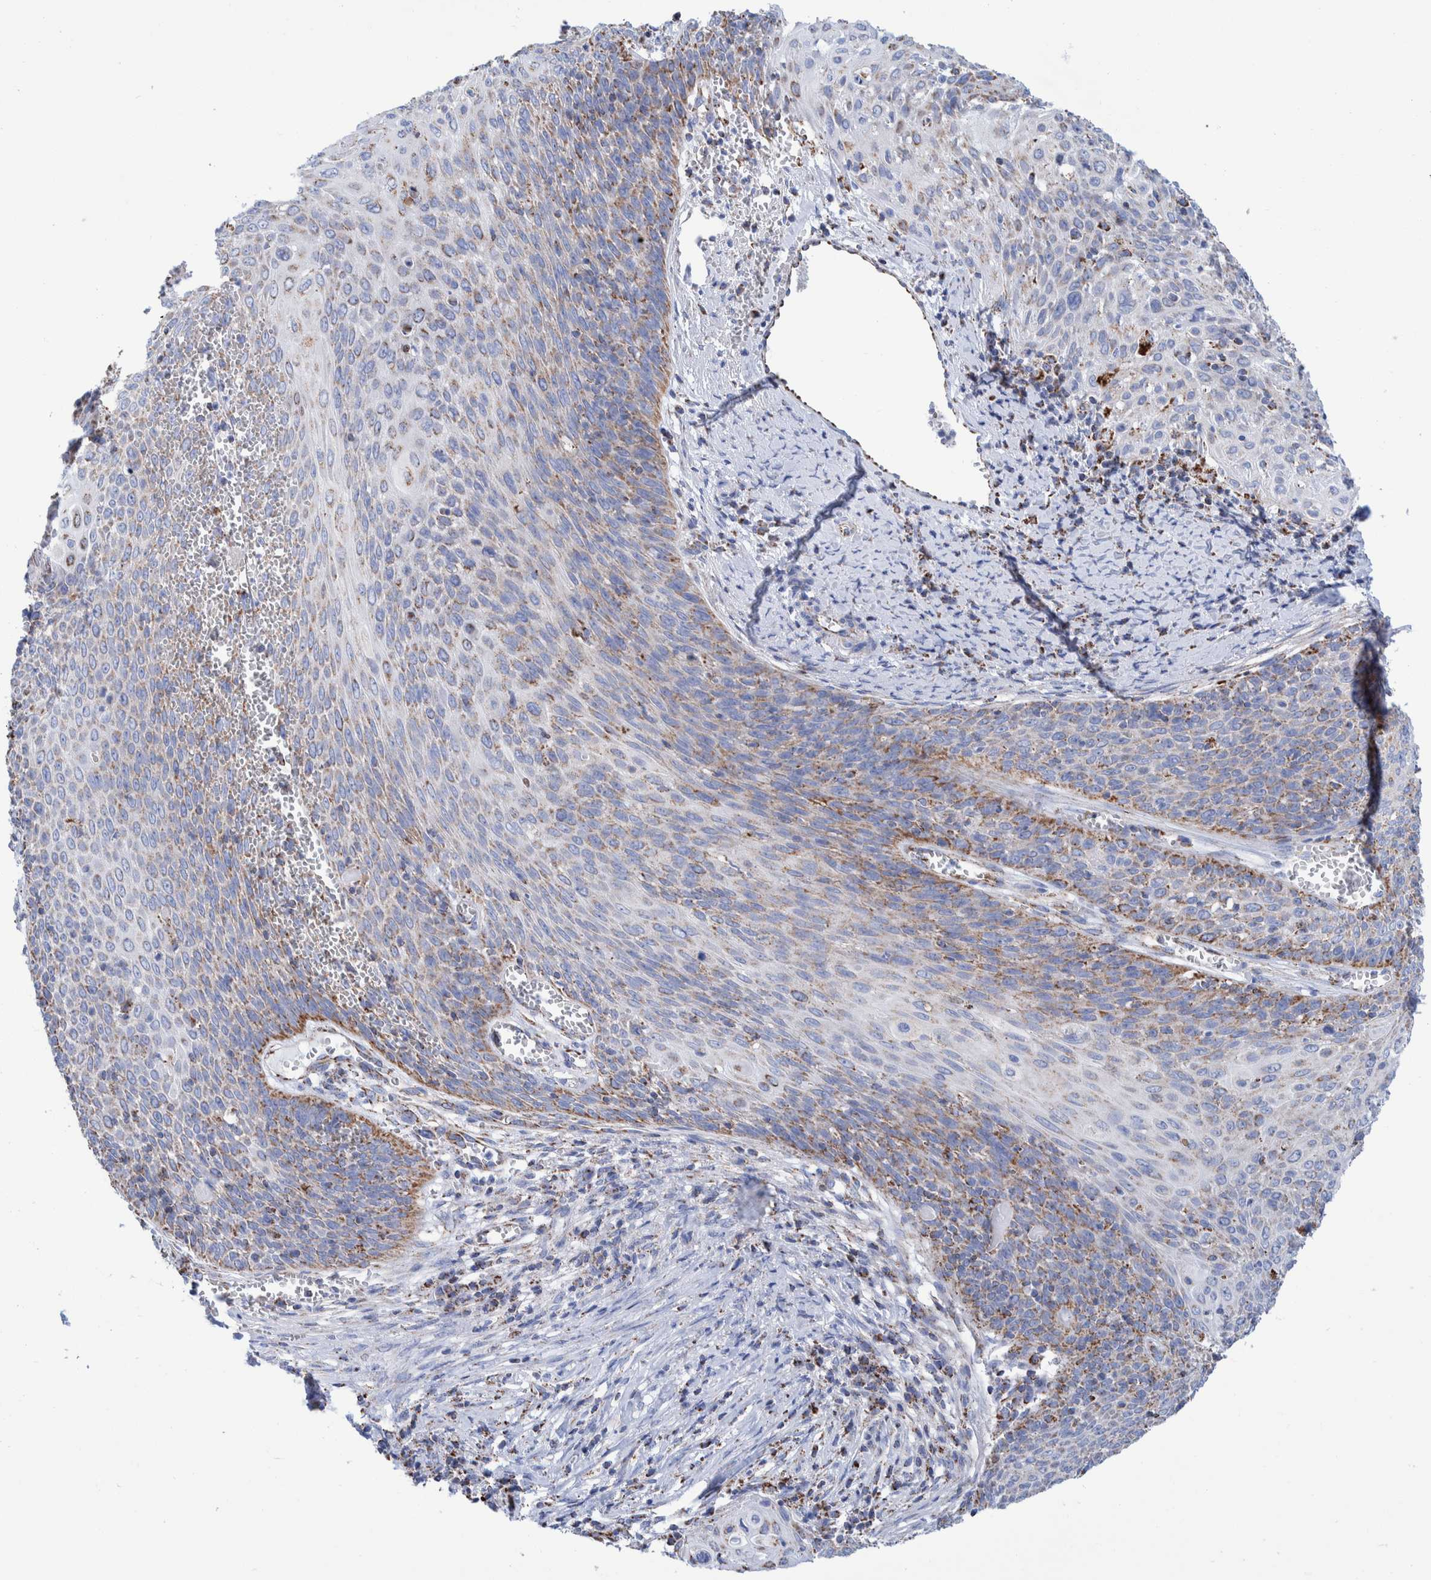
{"staining": {"intensity": "moderate", "quantity": "25%-75%", "location": "cytoplasmic/membranous"}, "tissue": "cervical cancer", "cell_type": "Tumor cells", "image_type": "cancer", "snomed": [{"axis": "morphology", "description": "Squamous cell carcinoma, NOS"}, {"axis": "topography", "description": "Cervix"}], "caption": "Squamous cell carcinoma (cervical) tissue demonstrates moderate cytoplasmic/membranous positivity in approximately 25%-75% of tumor cells, visualized by immunohistochemistry. (IHC, brightfield microscopy, high magnification).", "gene": "DECR1", "patient": {"sex": "female", "age": 39}}